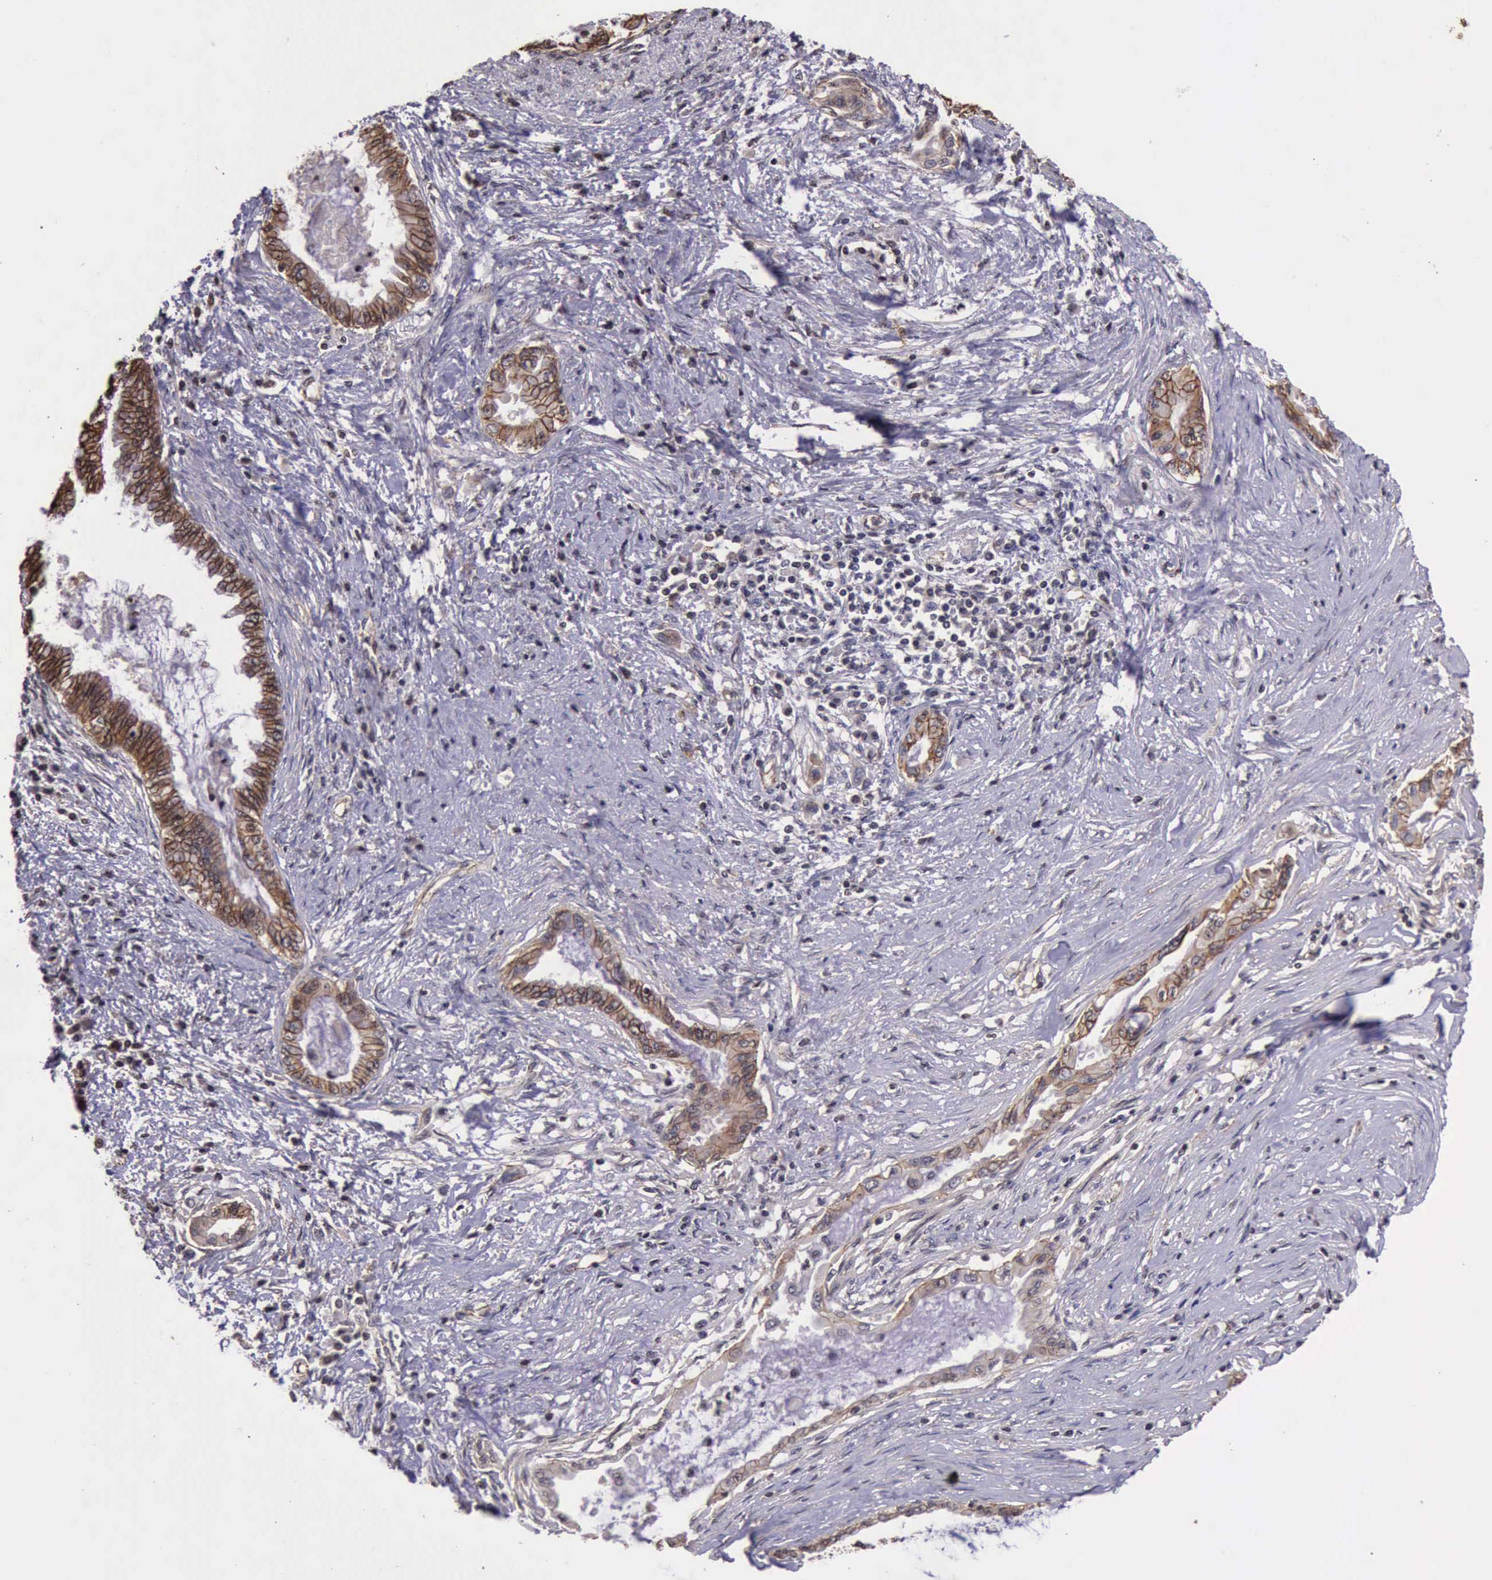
{"staining": {"intensity": "weak", "quantity": ">75%", "location": "cytoplasmic/membranous"}, "tissue": "pancreatic cancer", "cell_type": "Tumor cells", "image_type": "cancer", "snomed": [{"axis": "morphology", "description": "Adenocarcinoma, NOS"}, {"axis": "topography", "description": "Pancreas"}], "caption": "Immunohistochemistry (IHC) of human adenocarcinoma (pancreatic) demonstrates low levels of weak cytoplasmic/membranous positivity in approximately >75% of tumor cells.", "gene": "CTNNB1", "patient": {"sex": "female", "age": 64}}